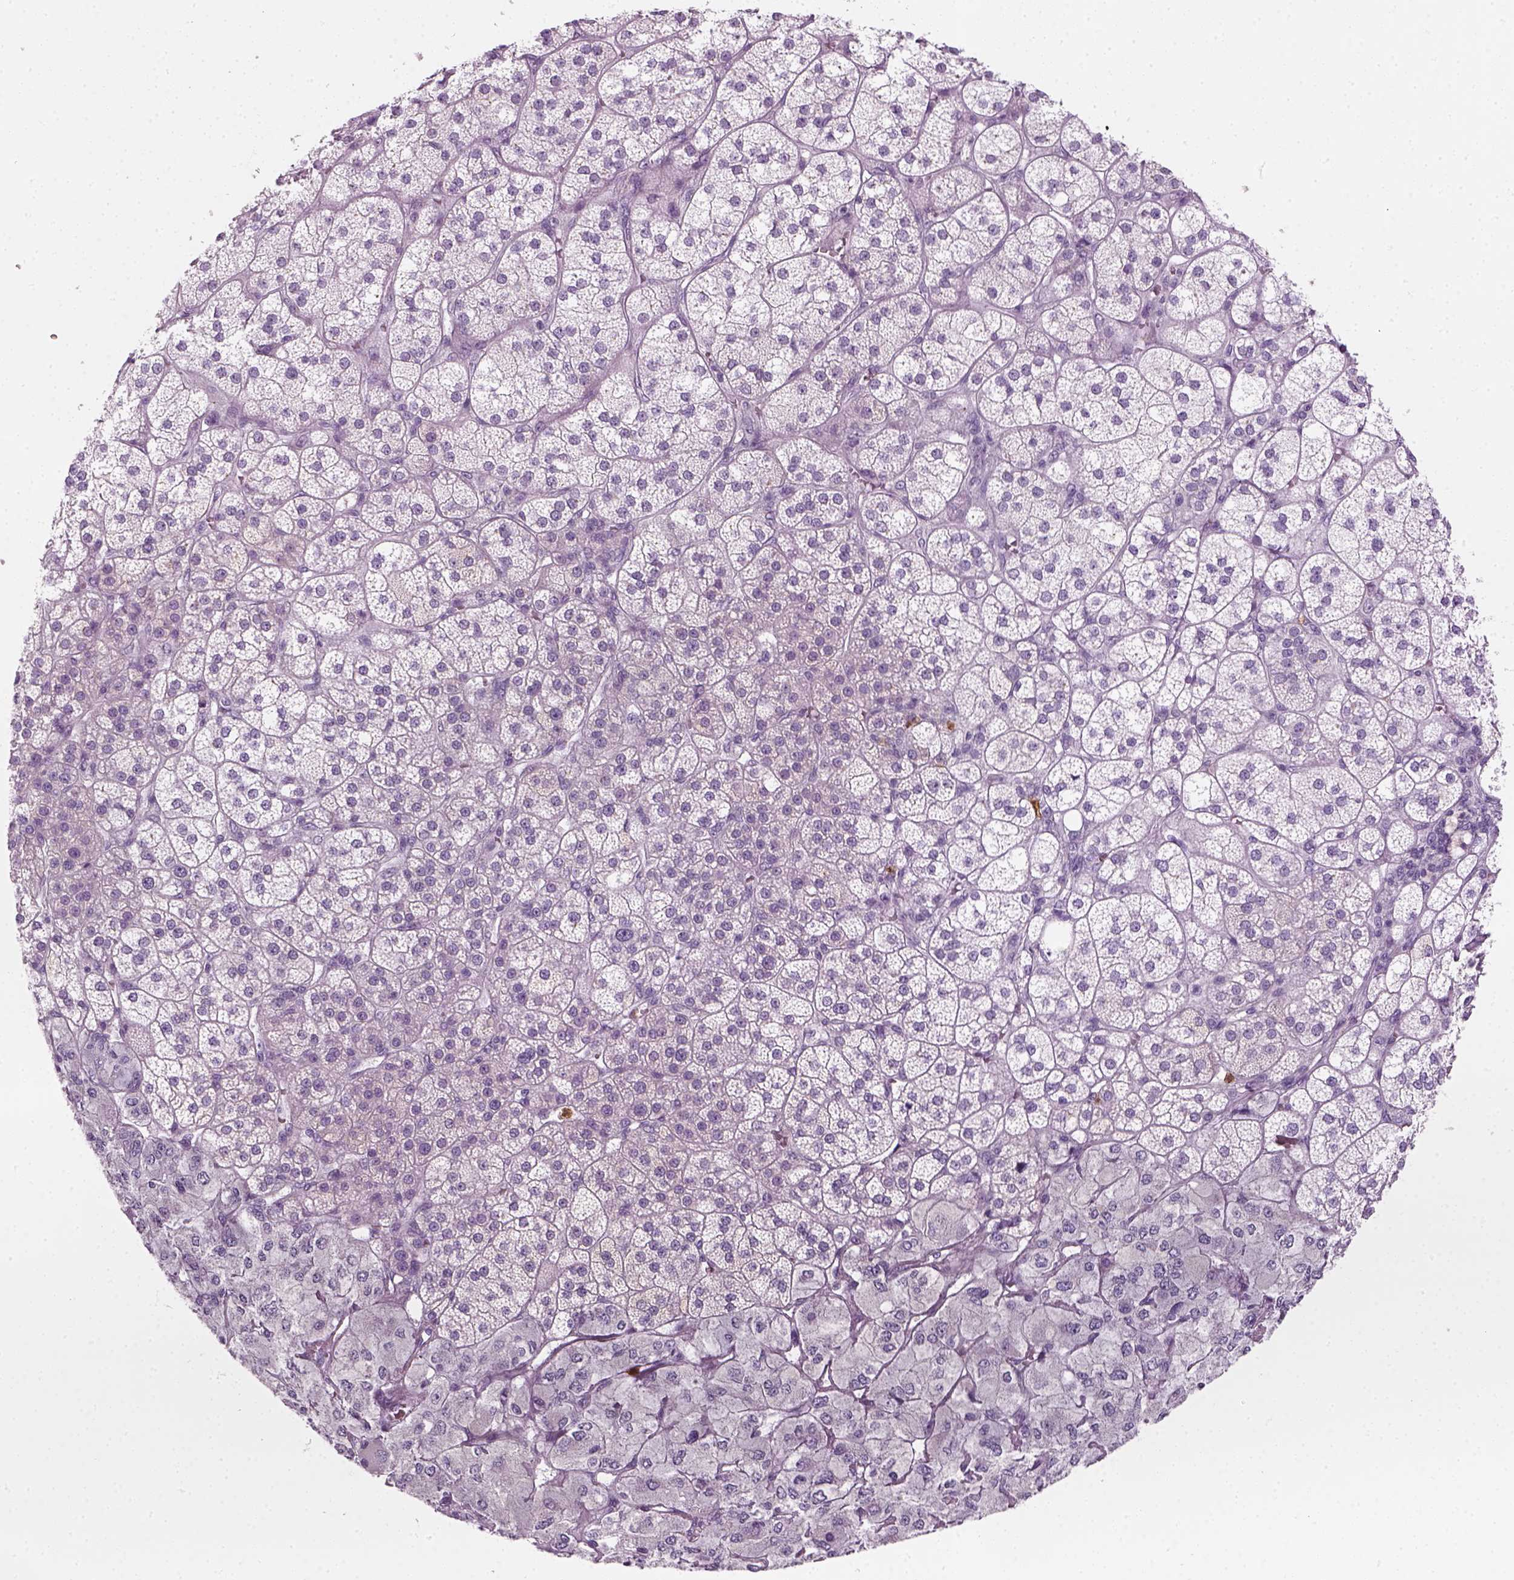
{"staining": {"intensity": "negative", "quantity": "none", "location": "none"}, "tissue": "adrenal gland", "cell_type": "Glandular cells", "image_type": "normal", "snomed": [{"axis": "morphology", "description": "Normal tissue, NOS"}, {"axis": "topography", "description": "Adrenal gland"}], "caption": "High magnification brightfield microscopy of normal adrenal gland stained with DAB (3,3'-diaminobenzidine) (brown) and counterstained with hematoxylin (blue): glandular cells show no significant expression. (DAB (3,3'-diaminobenzidine) immunohistochemistry (IHC) visualized using brightfield microscopy, high magnification).", "gene": "IL4", "patient": {"sex": "female", "age": 60}}